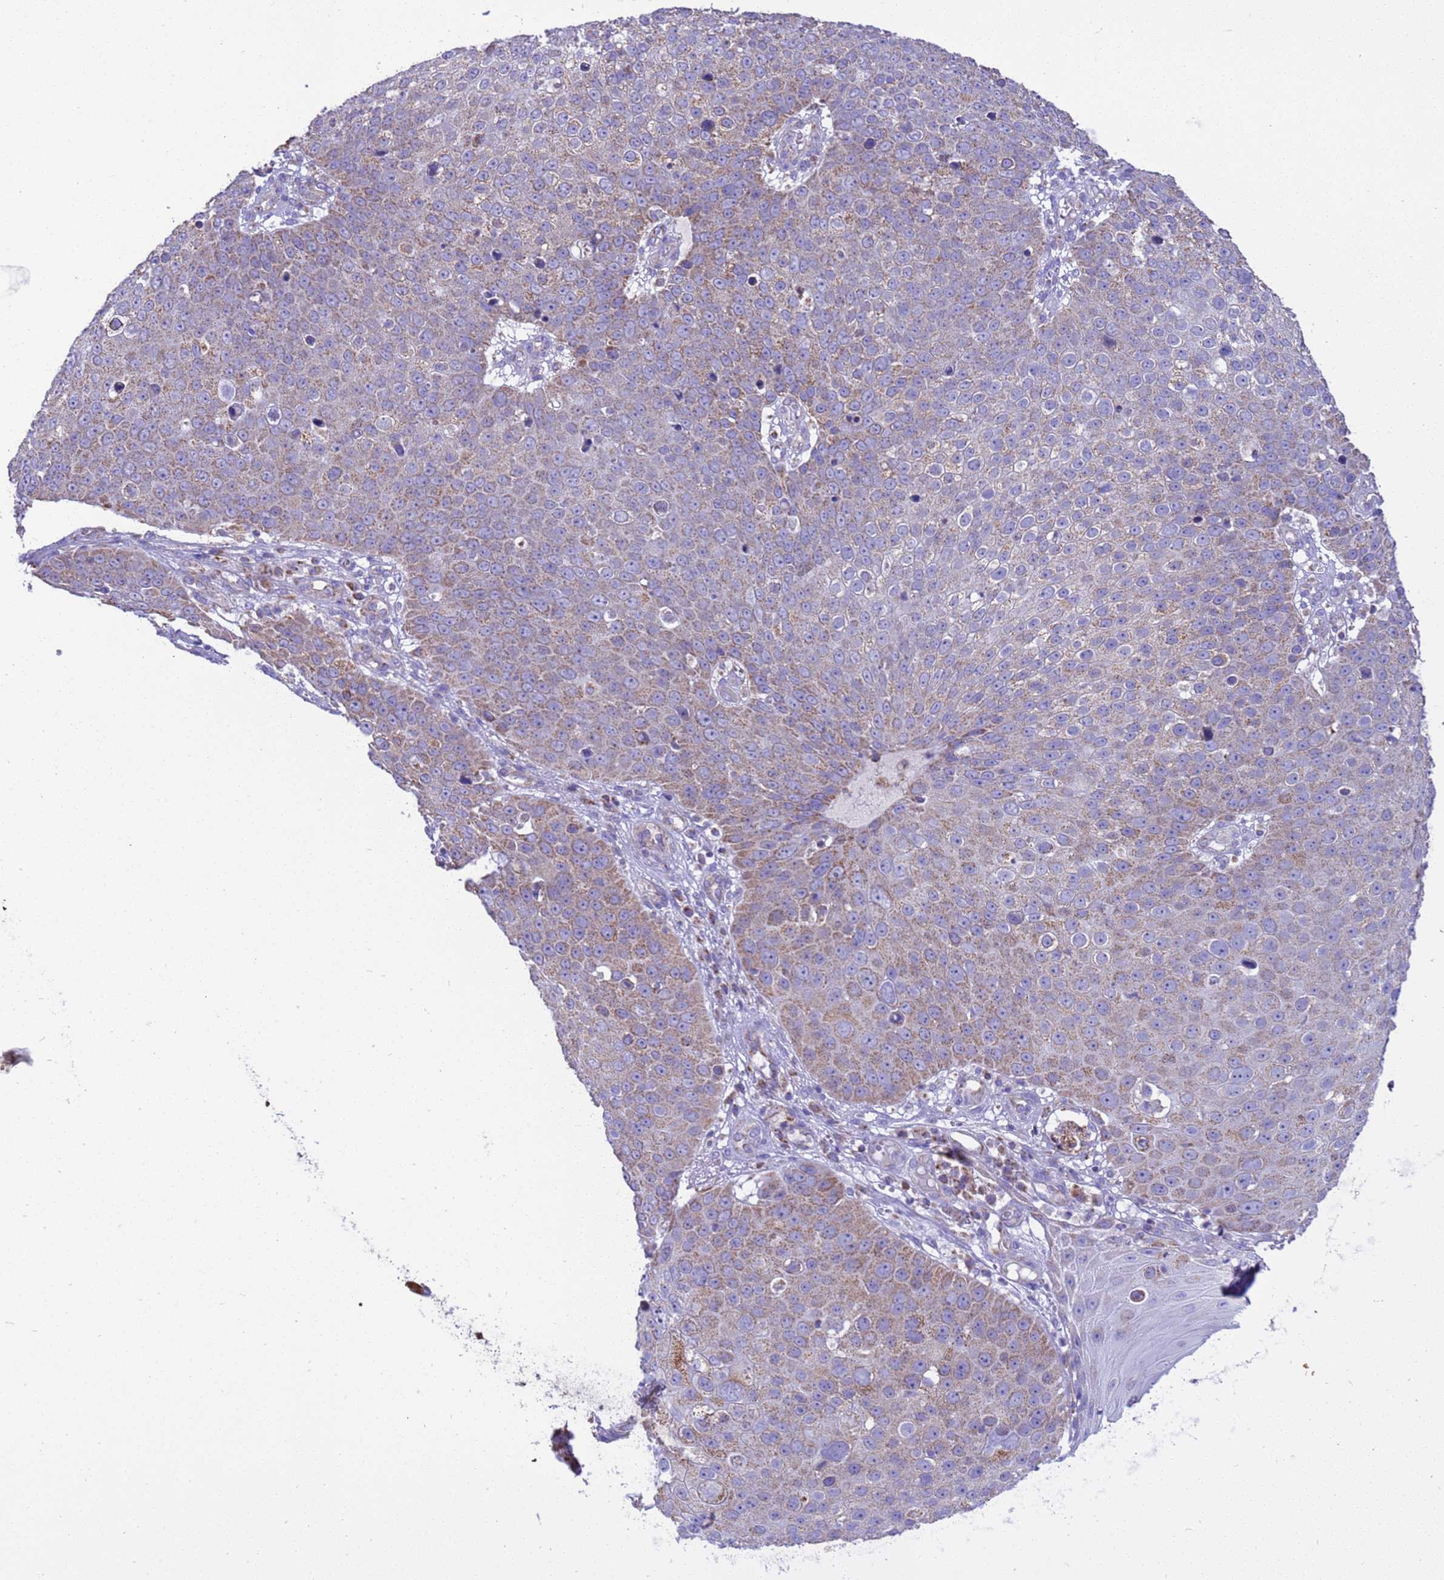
{"staining": {"intensity": "weak", "quantity": "25%-75%", "location": "cytoplasmic/membranous"}, "tissue": "skin cancer", "cell_type": "Tumor cells", "image_type": "cancer", "snomed": [{"axis": "morphology", "description": "Squamous cell carcinoma, NOS"}, {"axis": "topography", "description": "Skin"}], "caption": "Immunohistochemical staining of human skin cancer shows weak cytoplasmic/membranous protein staining in about 25%-75% of tumor cells. (DAB (3,3'-diaminobenzidine) IHC, brown staining for protein, blue staining for nuclei).", "gene": "RNF165", "patient": {"sex": "male", "age": 71}}